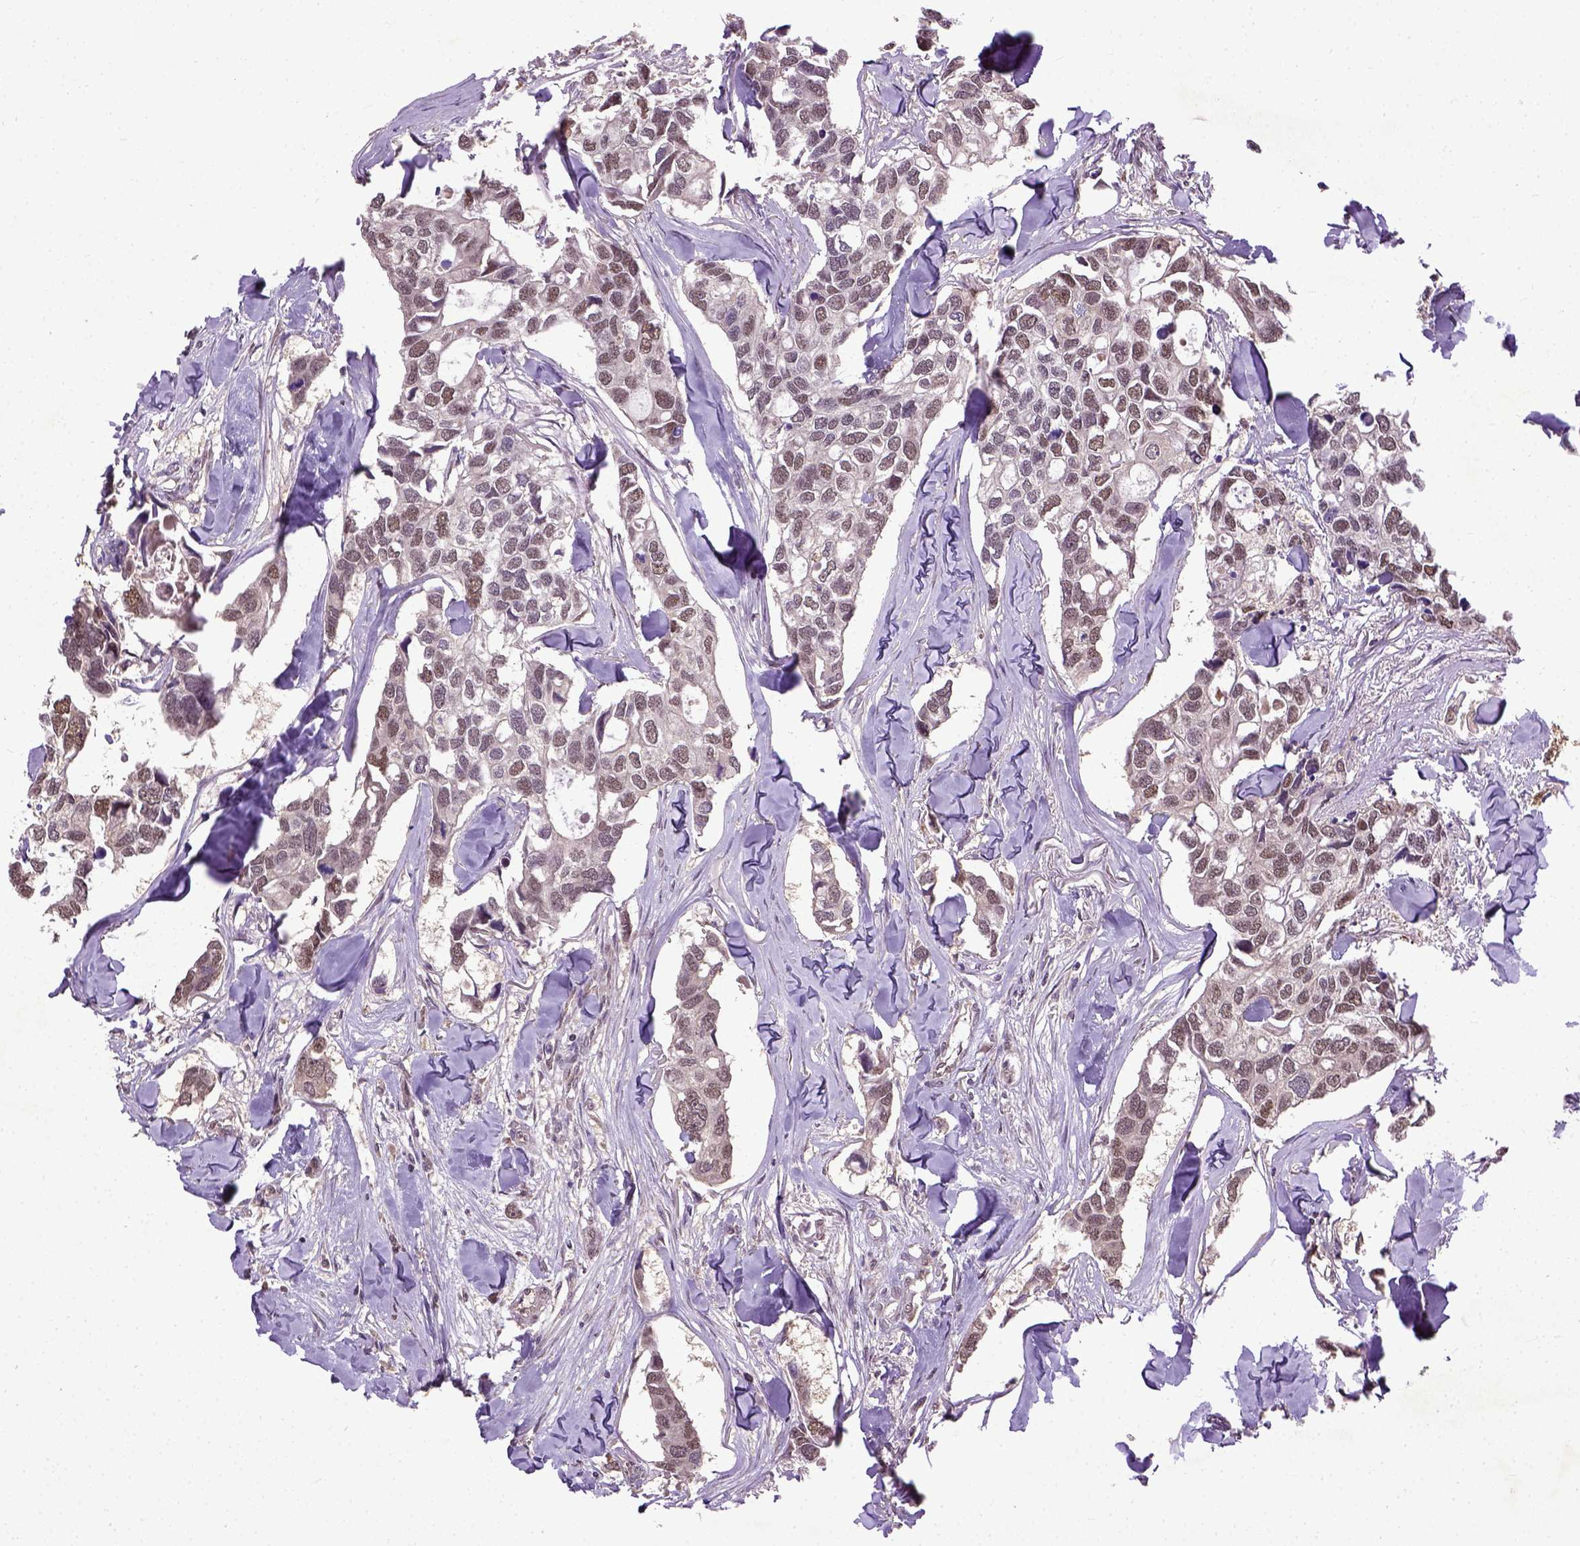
{"staining": {"intensity": "moderate", "quantity": "<25%", "location": "nuclear"}, "tissue": "breast cancer", "cell_type": "Tumor cells", "image_type": "cancer", "snomed": [{"axis": "morphology", "description": "Duct carcinoma"}, {"axis": "topography", "description": "Breast"}], "caption": "The immunohistochemical stain highlights moderate nuclear expression in tumor cells of infiltrating ductal carcinoma (breast) tissue. (DAB (3,3'-diaminobenzidine) IHC with brightfield microscopy, high magnification).", "gene": "UBA3", "patient": {"sex": "female", "age": 83}}